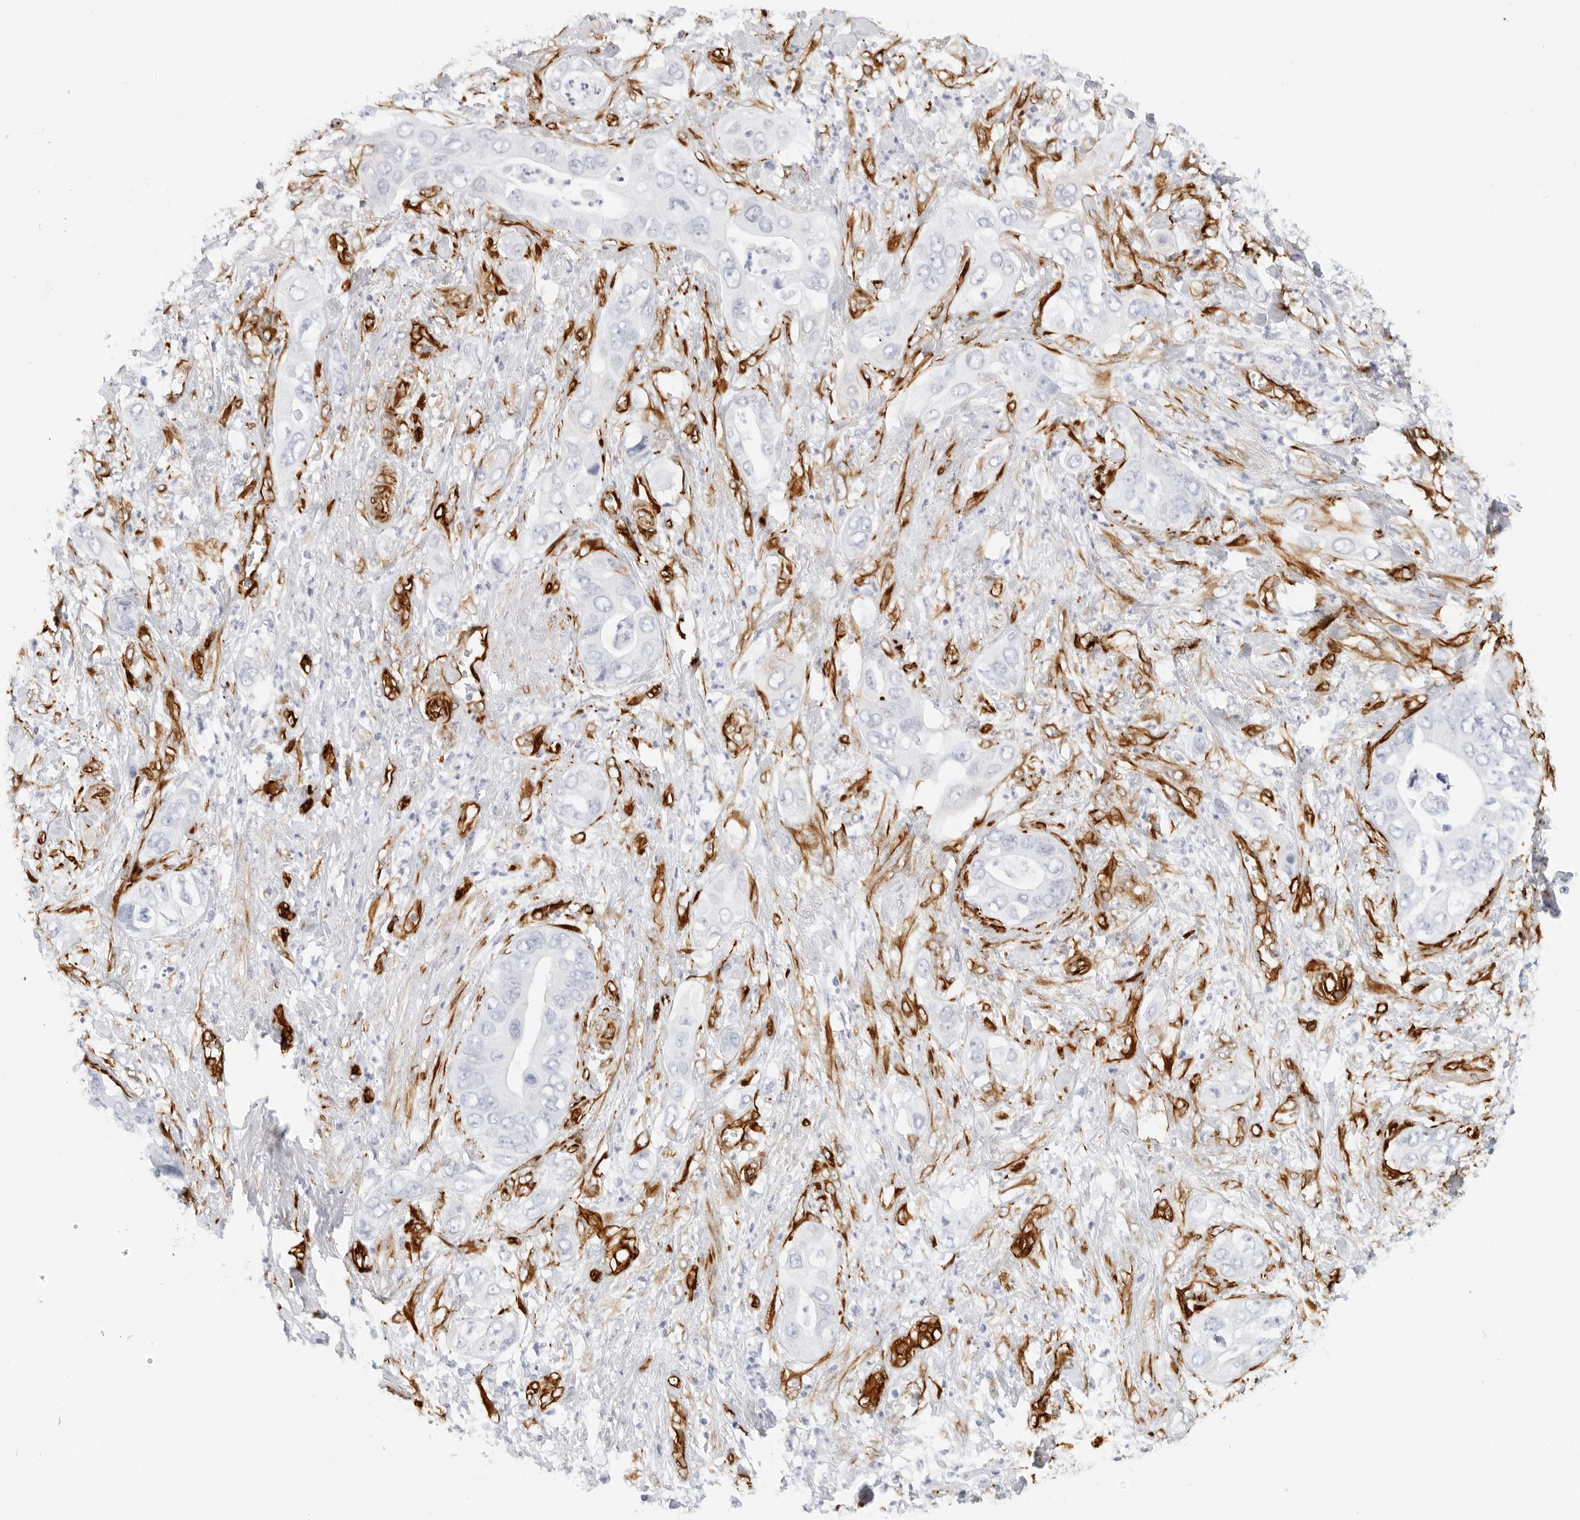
{"staining": {"intensity": "negative", "quantity": "none", "location": "none"}, "tissue": "pancreatic cancer", "cell_type": "Tumor cells", "image_type": "cancer", "snomed": [{"axis": "morphology", "description": "Adenocarcinoma, NOS"}, {"axis": "topography", "description": "Pancreas"}], "caption": "The IHC micrograph has no significant staining in tumor cells of pancreatic cancer tissue.", "gene": "NES", "patient": {"sex": "female", "age": 78}}